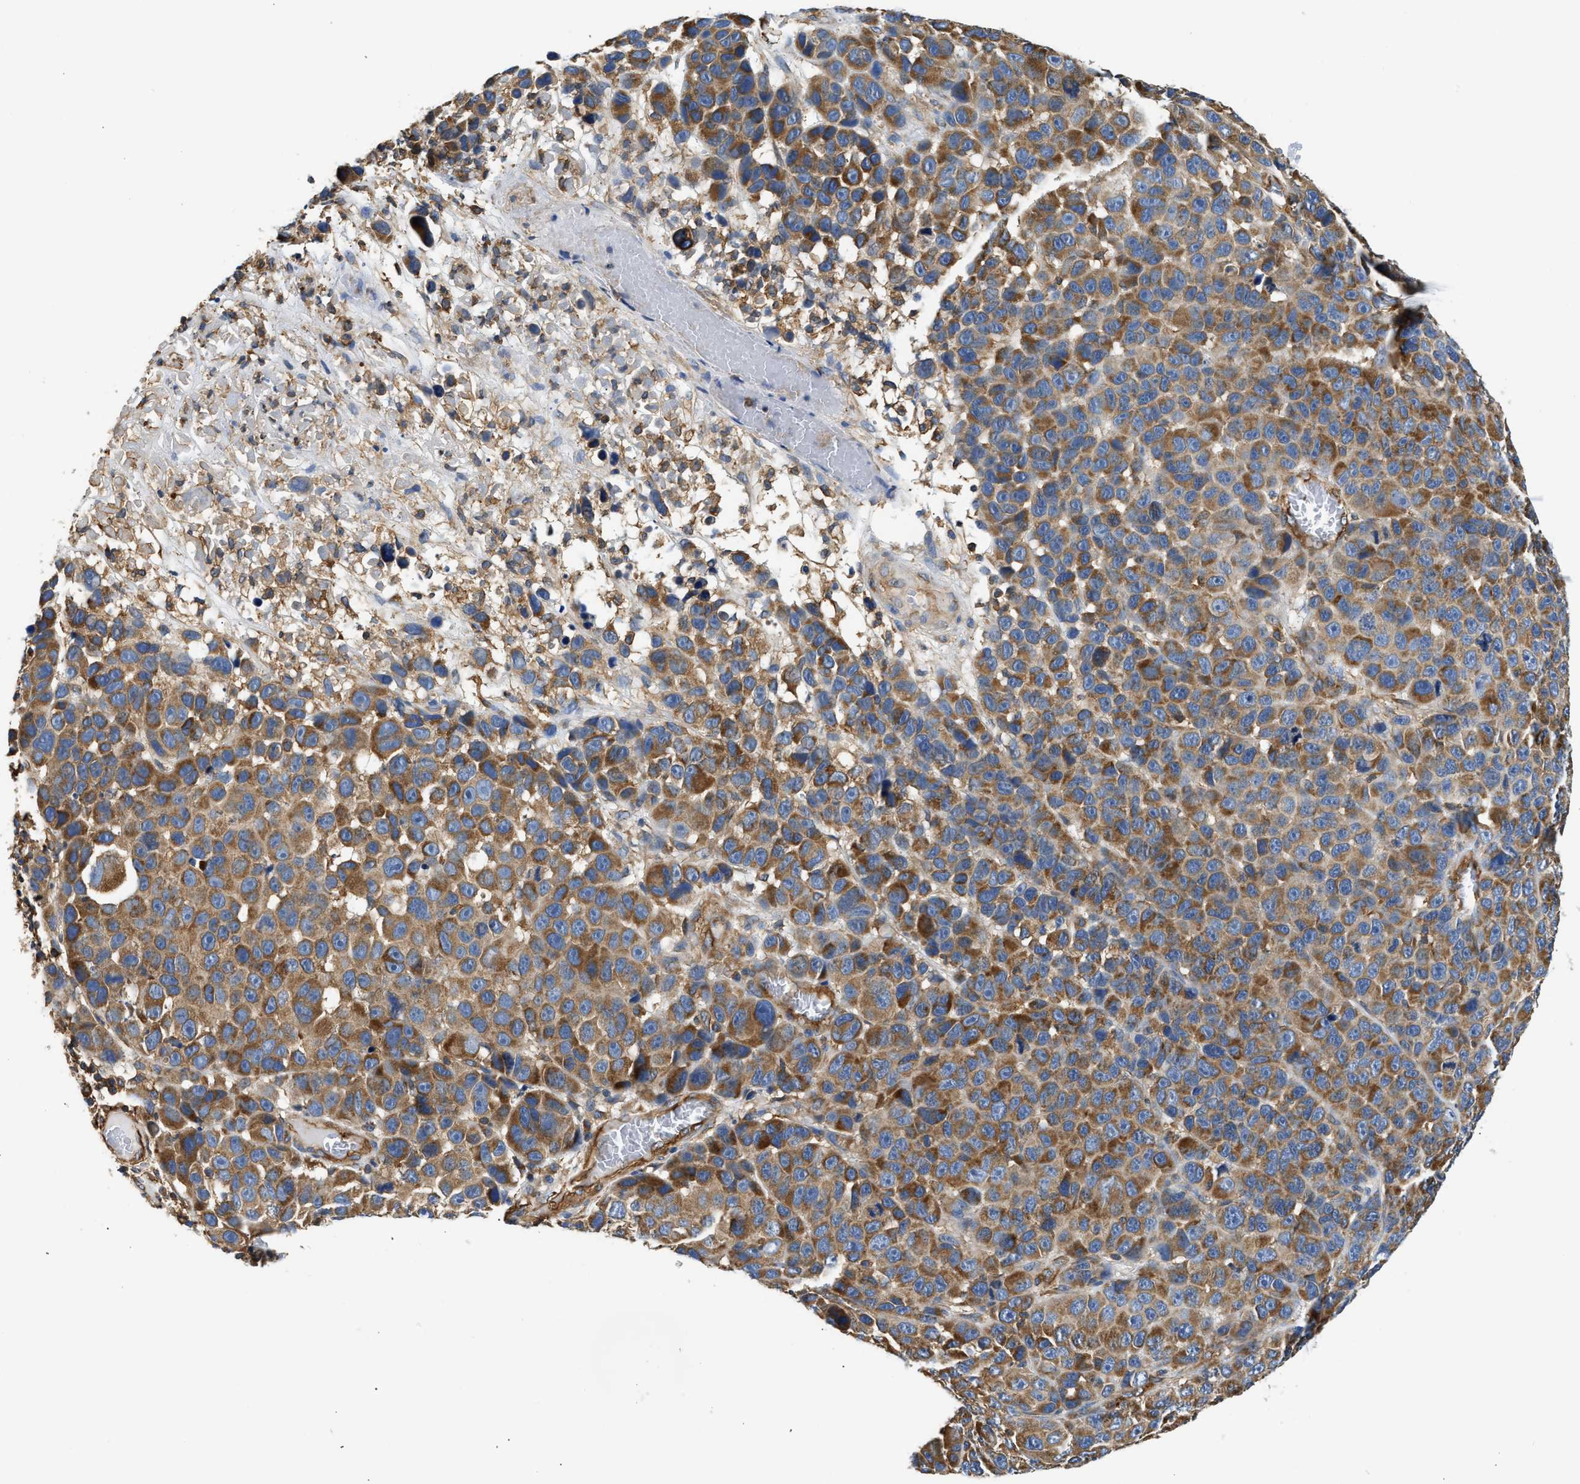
{"staining": {"intensity": "moderate", "quantity": ">75%", "location": "cytoplasmic/membranous"}, "tissue": "melanoma", "cell_type": "Tumor cells", "image_type": "cancer", "snomed": [{"axis": "morphology", "description": "Malignant melanoma, NOS"}, {"axis": "topography", "description": "Skin"}], "caption": "This micrograph demonstrates immunohistochemistry (IHC) staining of melanoma, with medium moderate cytoplasmic/membranous positivity in approximately >75% of tumor cells.", "gene": "SAMD9L", "patient": {"sex": "male", "age": 53}}